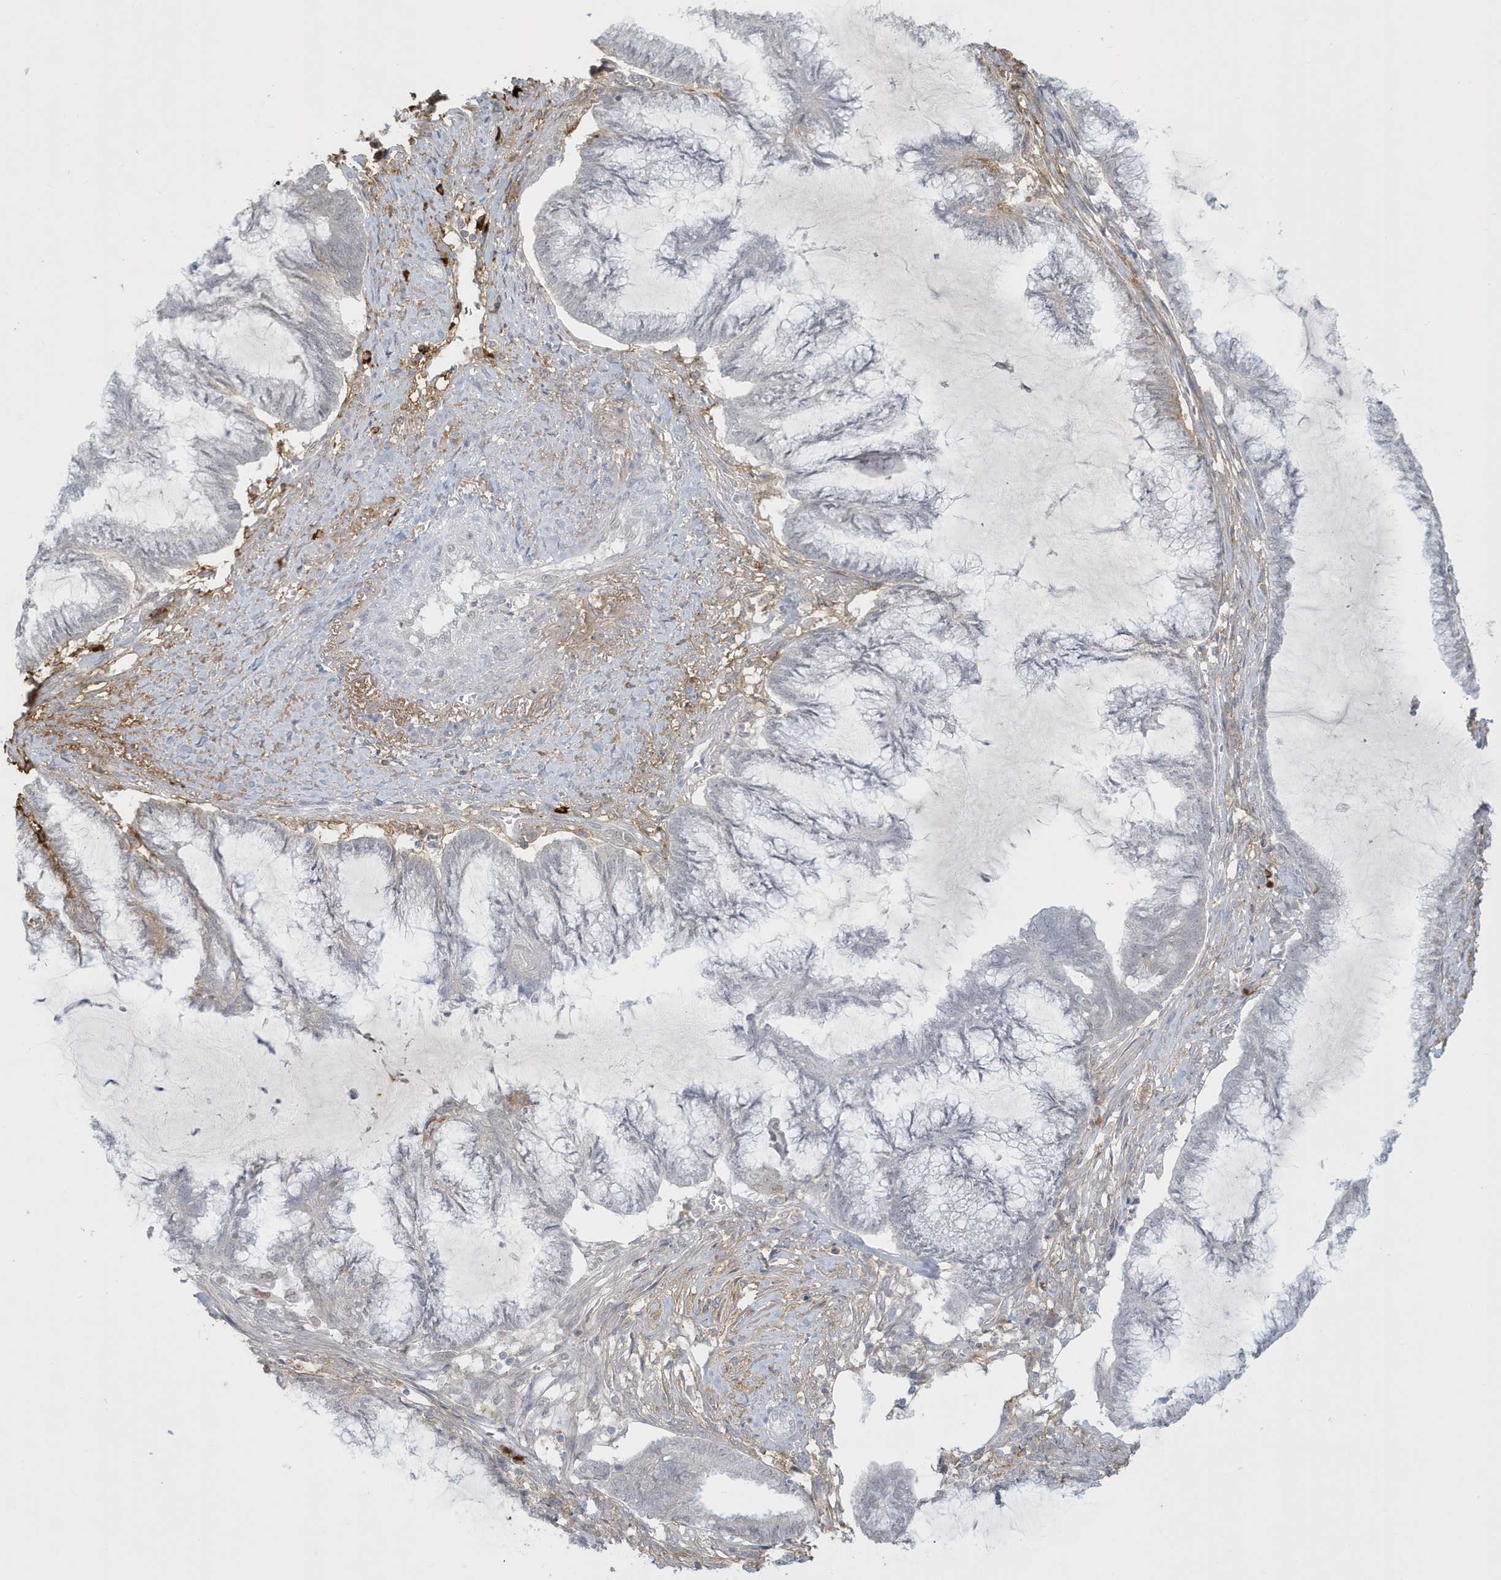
{"staining": {"intensity": "negative", "quantity": "none", "location": "none"}, "tissue": "endometrial cancer", "cell_type": "Tumor cells", "image_type": "cancer", "snomed": [{"axis": "morphology", "description": "Adenocarcinoma, NOS"}, {"axis": "topography", "description": "Endometrium"}], "caption": "High magnification brightfield microscopy of endometrial cancer (adenocarcinoma) stained with DAB (3,3'-diaminobenzidine) (brown) and counterstained with hematoxylin (blue): tumor cells show no significant expression.", "gene": "HERC6", "patient": {"sex": "female", "age": 86}}